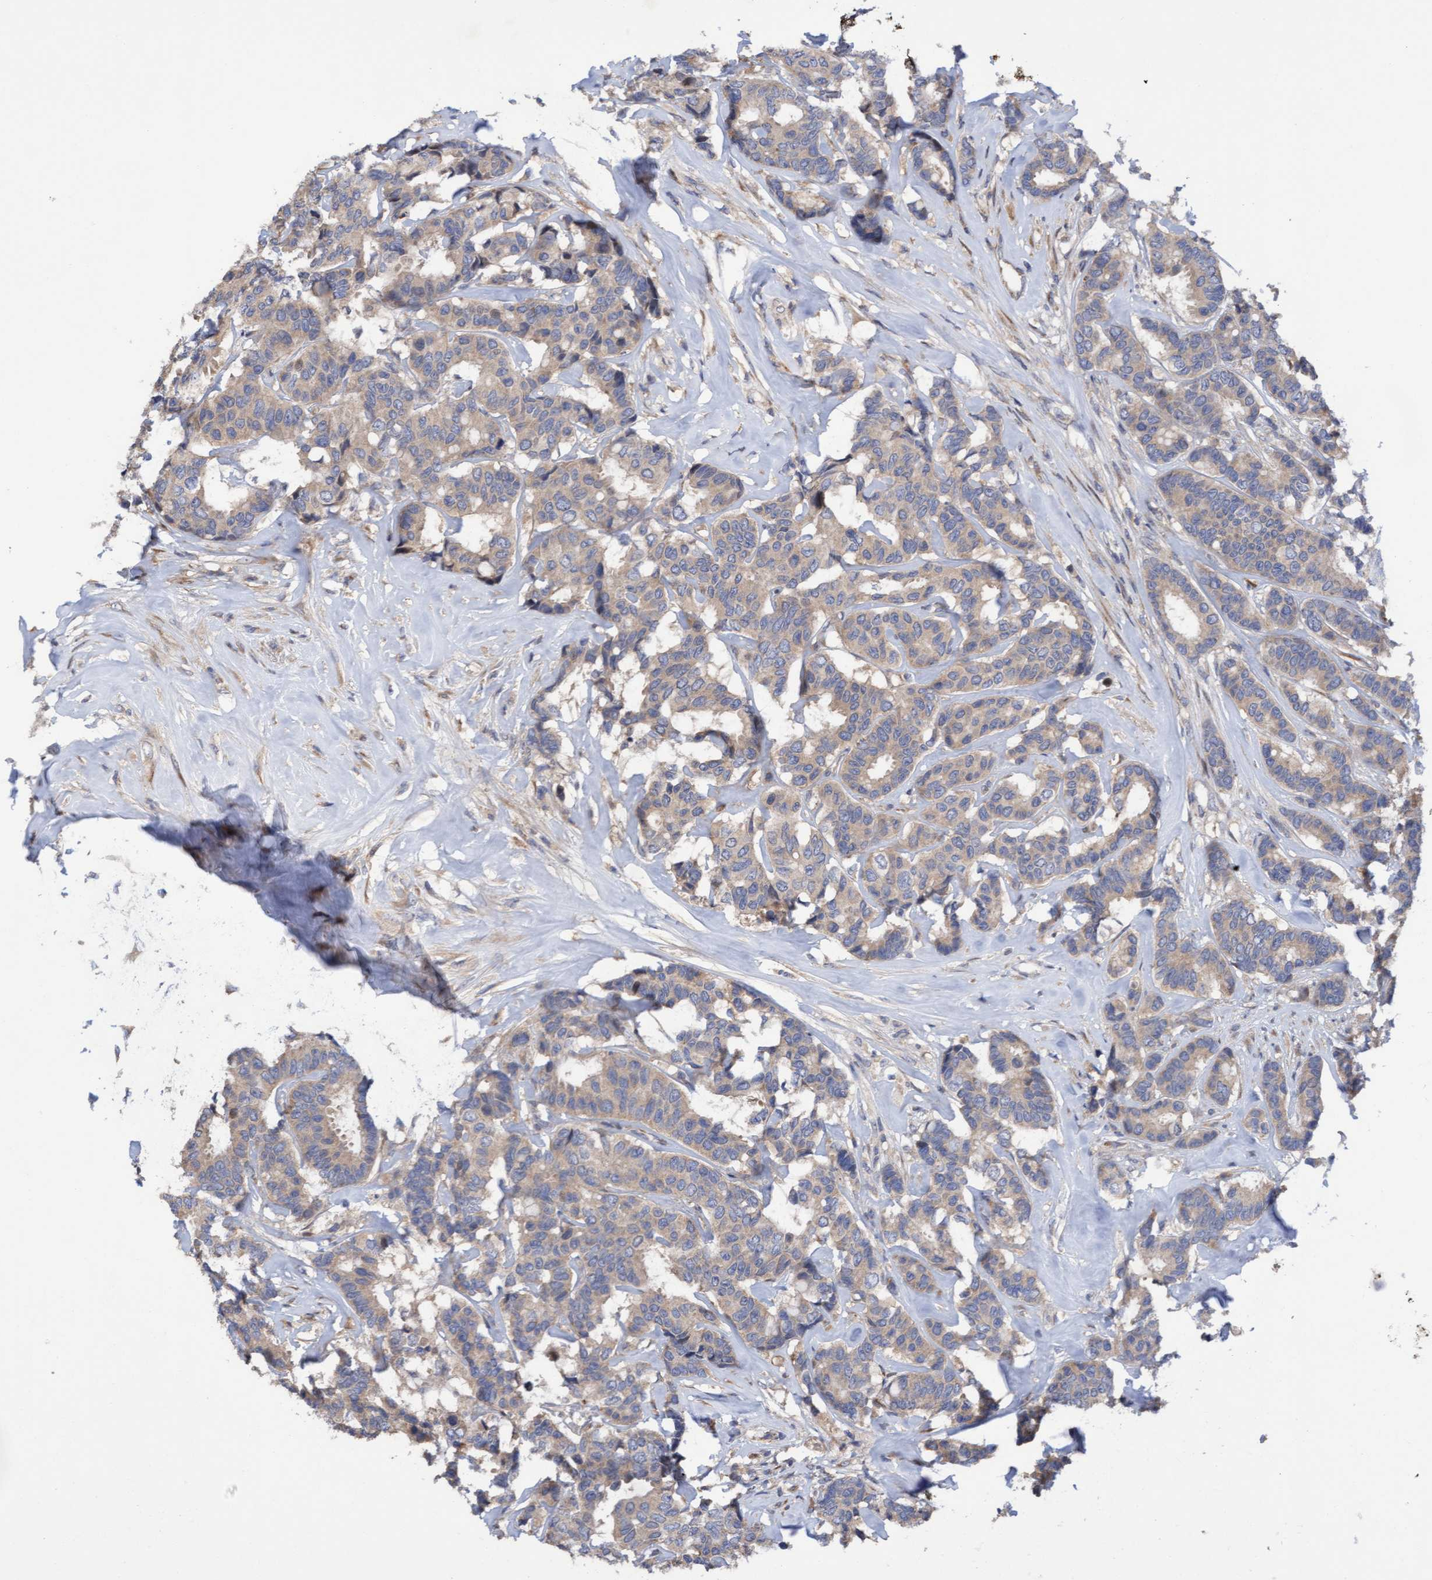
{"staining": {"intensity": "weak", "quantity": ">75%", "location": "cytoplasmic/membranous"}, "tissue": "breast cancer", "cell_type": "Tumor cells", "image_type": "cancer", "snomed": [{"axis": "morphology", "description": "Duct carcinoma"}, {"axis": "topography", "description": "Breast"}], "caption": "A micrograph of breast cancer stained for a protein demonstrates weak cytoplasmic/membranous brown staining in tumor cells.", "gene": "ELP5", "patient": {"sex": "female", "age": 87}}